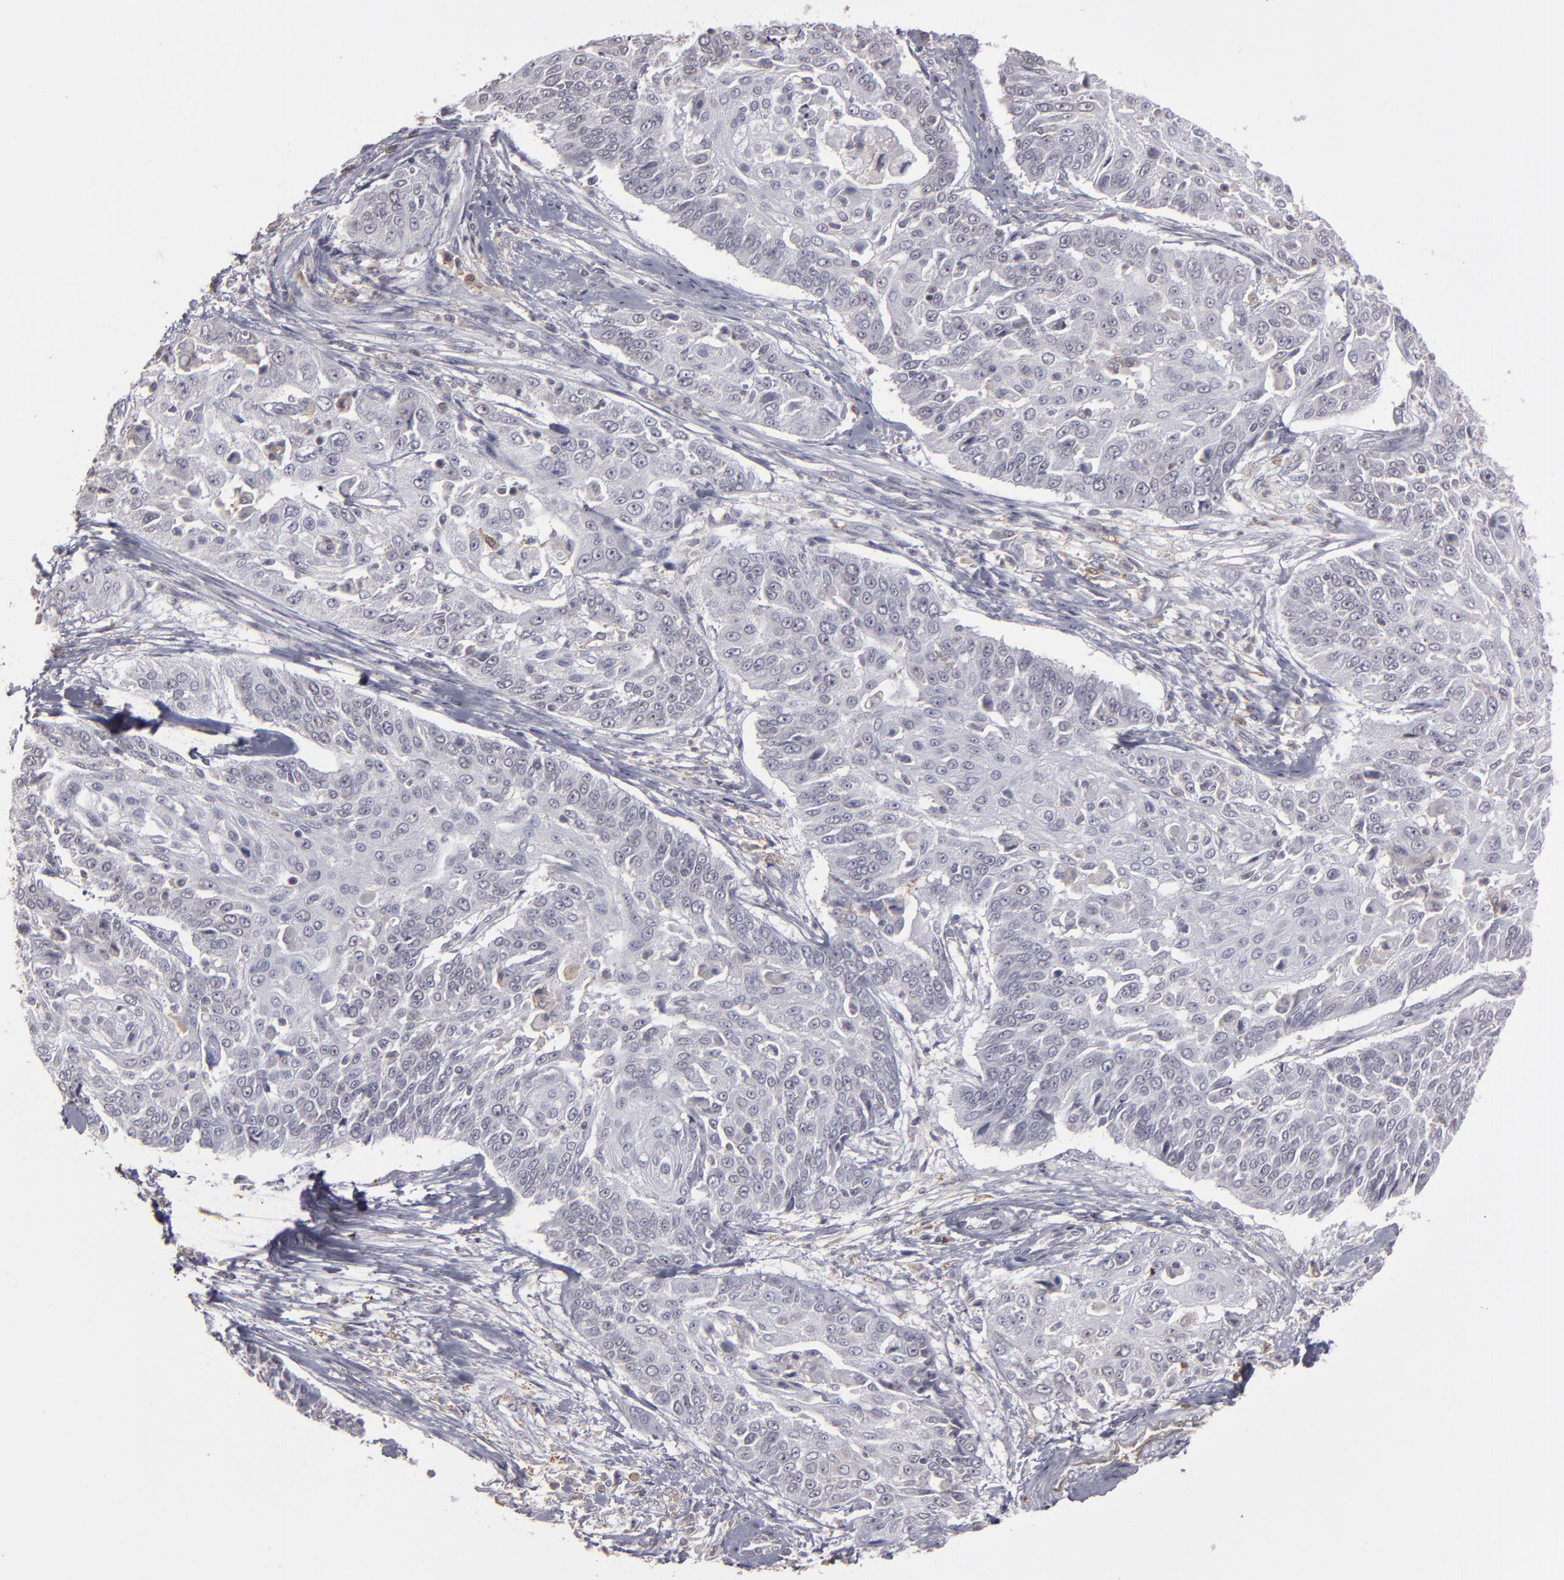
{"staining": {"intensity": "negative", "quantity": "none", "location": "none"}, "tissue": "cervical cancer", "cell_type": "Tumor cells", "image_type": "cancer", "snomed": [{"axis": "morphology", "description": "Squamous cell carcinoma, NOS"}, {"axis": "topography", "description": "Cervix"}], "caption": "IHC of human squamous cell carcinoma (cervical) shows no expression in tumor cells.", "gene": "SEMA3G", "patient": {"sex": "female", "age": 64}}